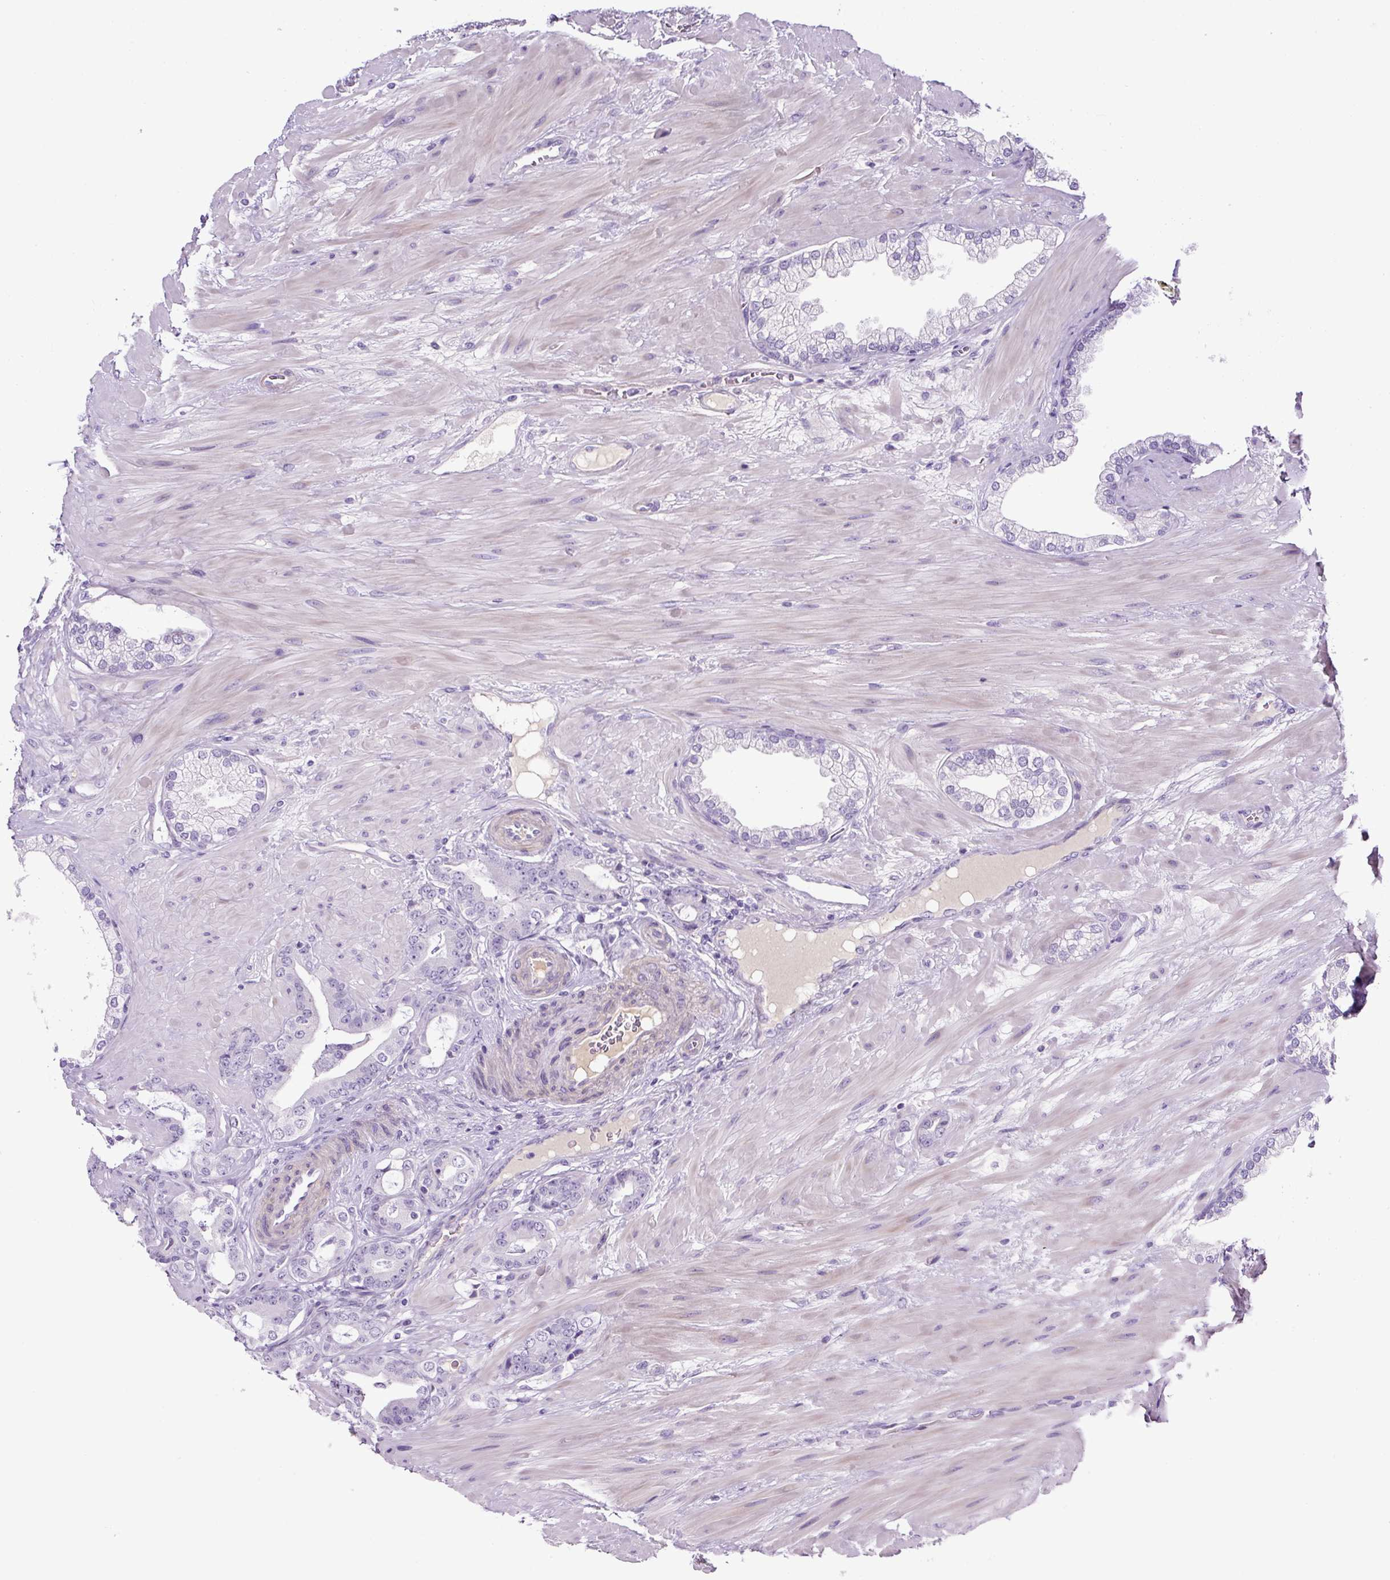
{"staining": {"intensity": "negative", "quantity": "none", "location": "none"}, "tissue": "prostate cancer", "cell_type": "Tumor cells", "image_type": "cancer", "snomed": [{"axis": "morphology", "description": "Adenocarcinoma, Low grade"}, {"axis": "topography", "description": "Prostate"}], "caption": "Image shows no significant protein expression in tumor cells of prostate cancer (low-grade adenocarcinoma). (DAB immunohistochemistry visualized using brightfield microscopy, high magnification).", "gene": "OR14A2", "patient": {"sex": "male", "age": 61}}